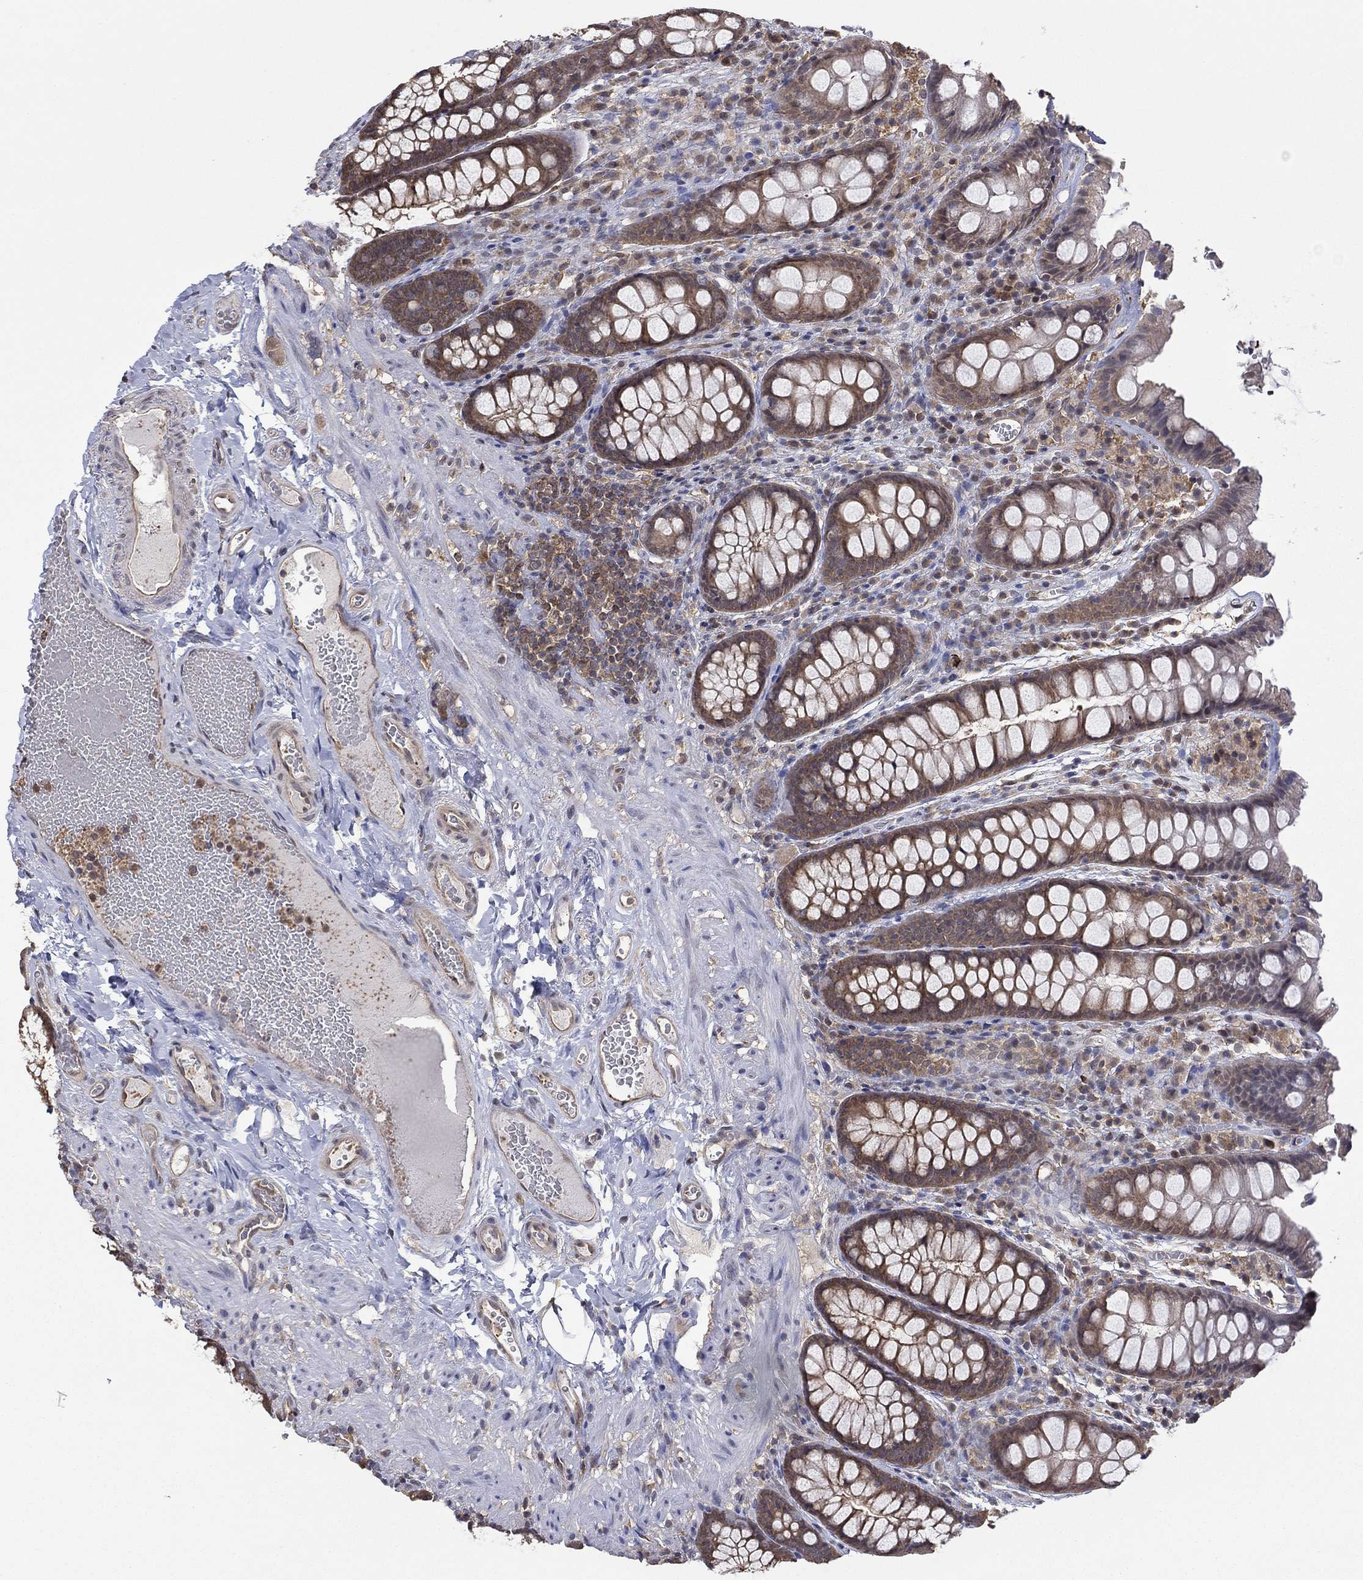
{"staining": {"intensity": "weak", "quantity": ">75%", "location": "cytoplasmic/membranous"}, "tissue": "colon", "cell_type": "Endothelial cells", "image_type": "normal", "snomed": [{"axis": "morphology", "description": "Normal tissue, NOS"}, {"axis": "topography", "description": "Colon"}], "caption": "Weak cytoplasmic/membranous protein staining is identified in about >75% of endothelial cells in colon.", "gene": "RNF114", "patient": {"sex": "female", "age": 86}}